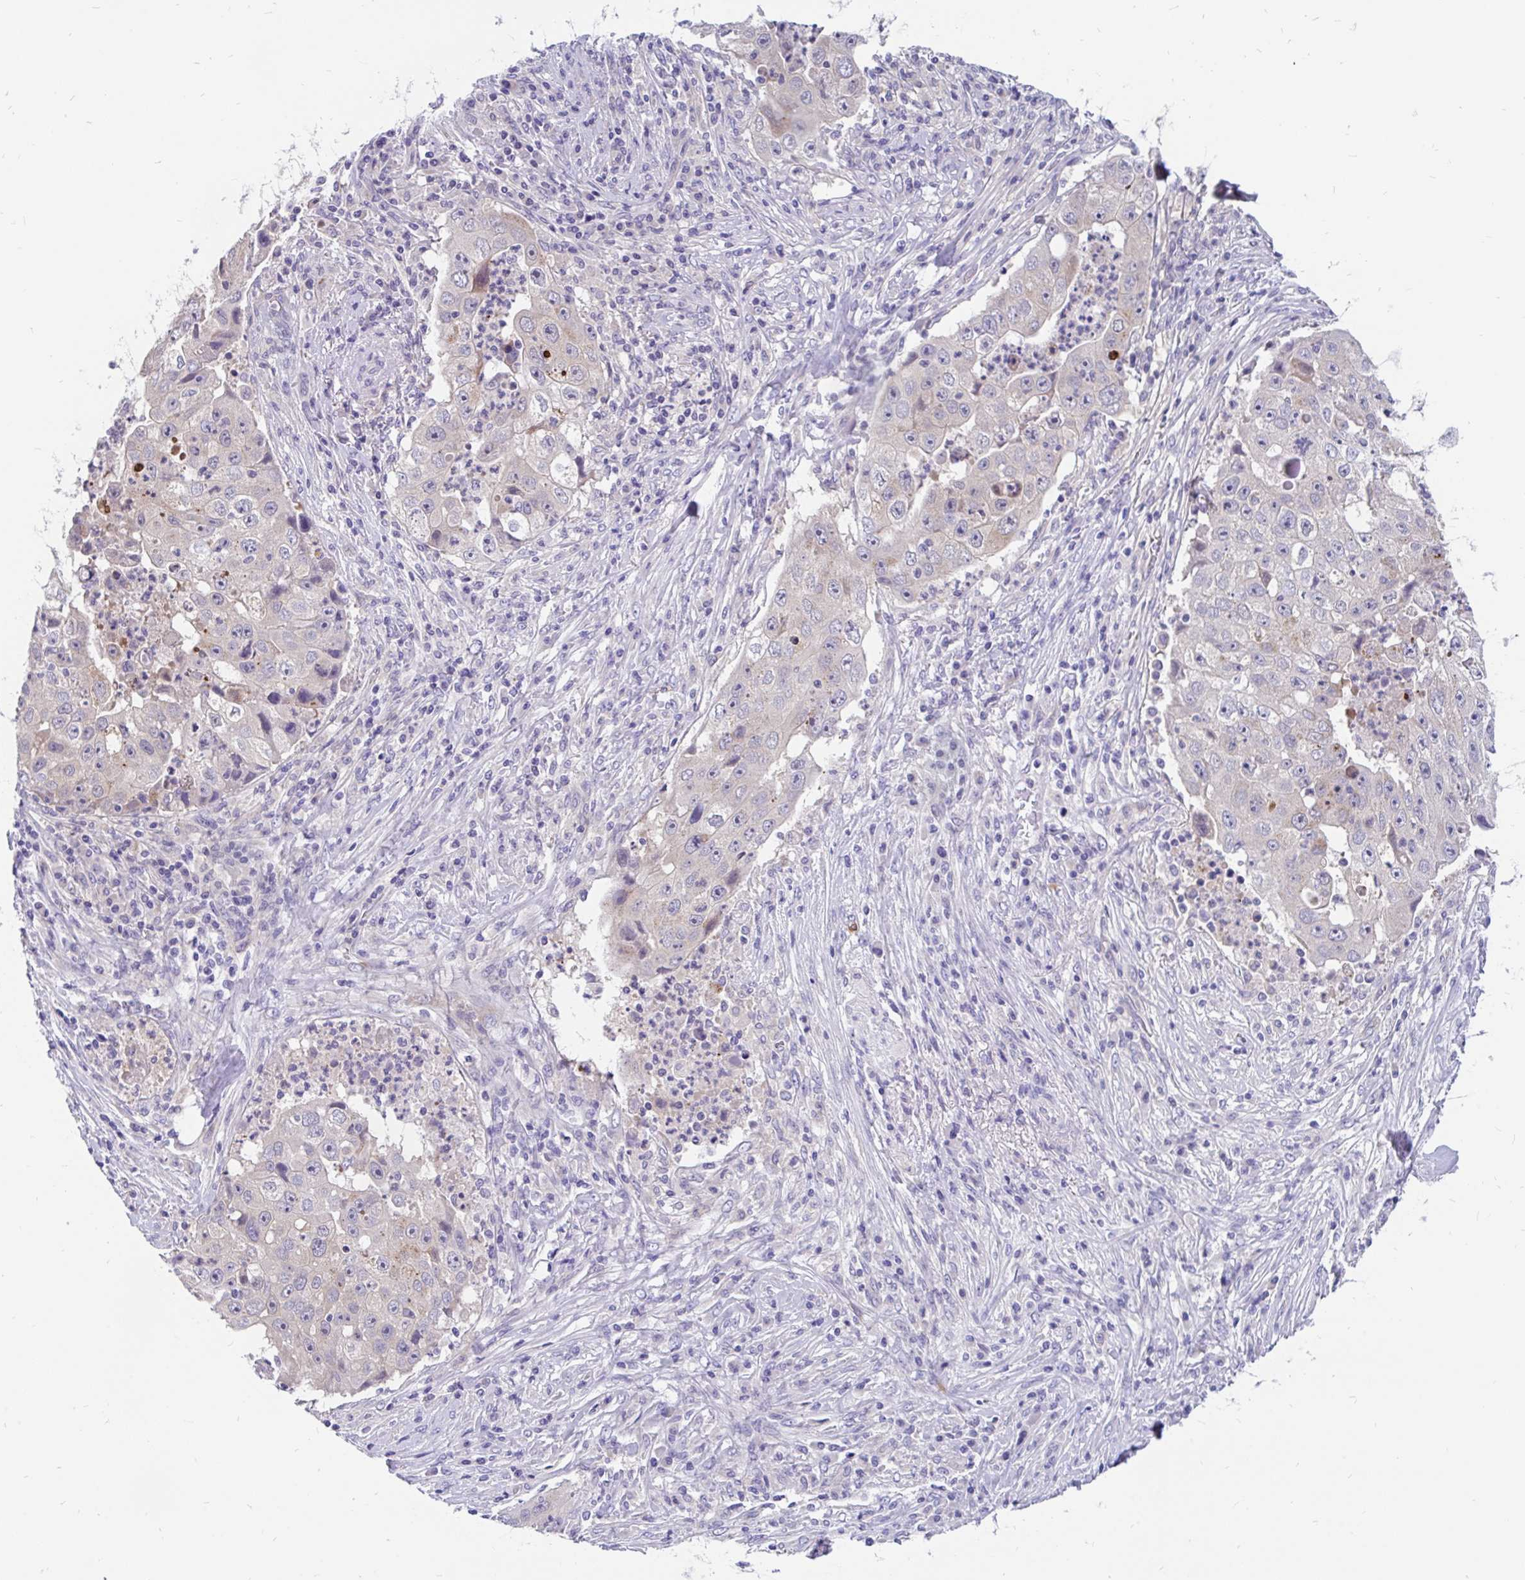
{"staining": {"intensity": "weak", "quantity": "<25%", "location": "cytoplasmic/membranous"}, "tissue": "lung cancer", "cell_type": "Tumor cells", "image_type": "cancer", "snomed": [{"axis": "morphology", "description": "Squamous cell carcinoma, NOS"}, {"axis": "topography", "description": "Lung"}], "caption": "This is an immunohistochemistry photomicrograph of human lung cancer. There is no staining in tumor cells.", "gene": "KIAA2013", "patient": {"sex": "male", "age": 64}}